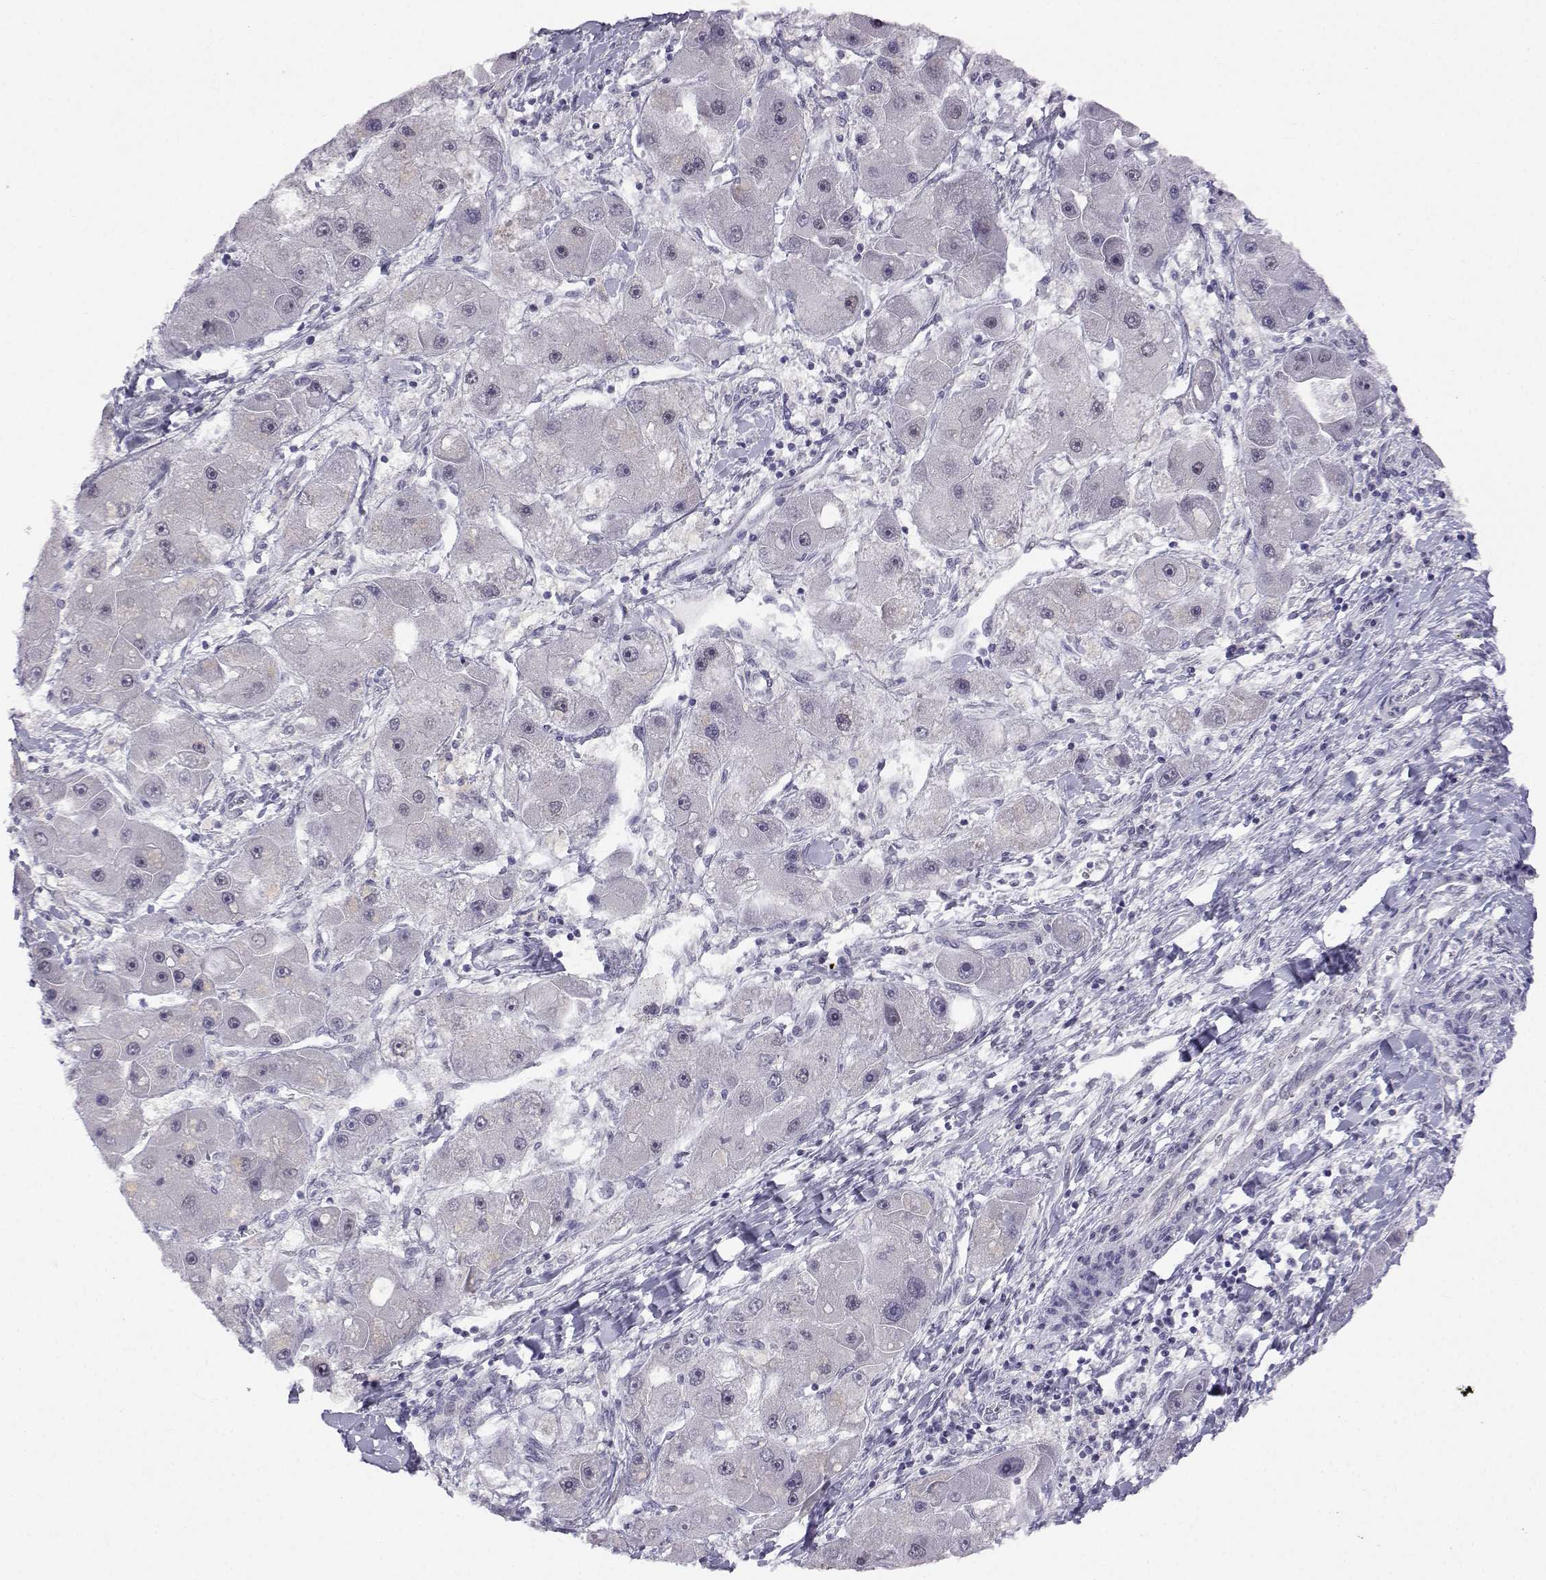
{"staining": {"intensity": "negative", "quantity": "none", "location": "none"}, "tissue": "liver cancer", "cell_type": "Tumor cells", "image_type": "cancer", "snomed": [{"axis": "morphology", "description": "Carcinoma, Hepatocellular, NOS"}, {"axis": "topography", "description": "Liver"}], "caption": "This is an immunohistochemistry histopathology image of human liver hepatocellular carcinoma. There is no positivity in tumor cells.", "gene": "MED26", "patient": {"sex": "male", "age": 24}}